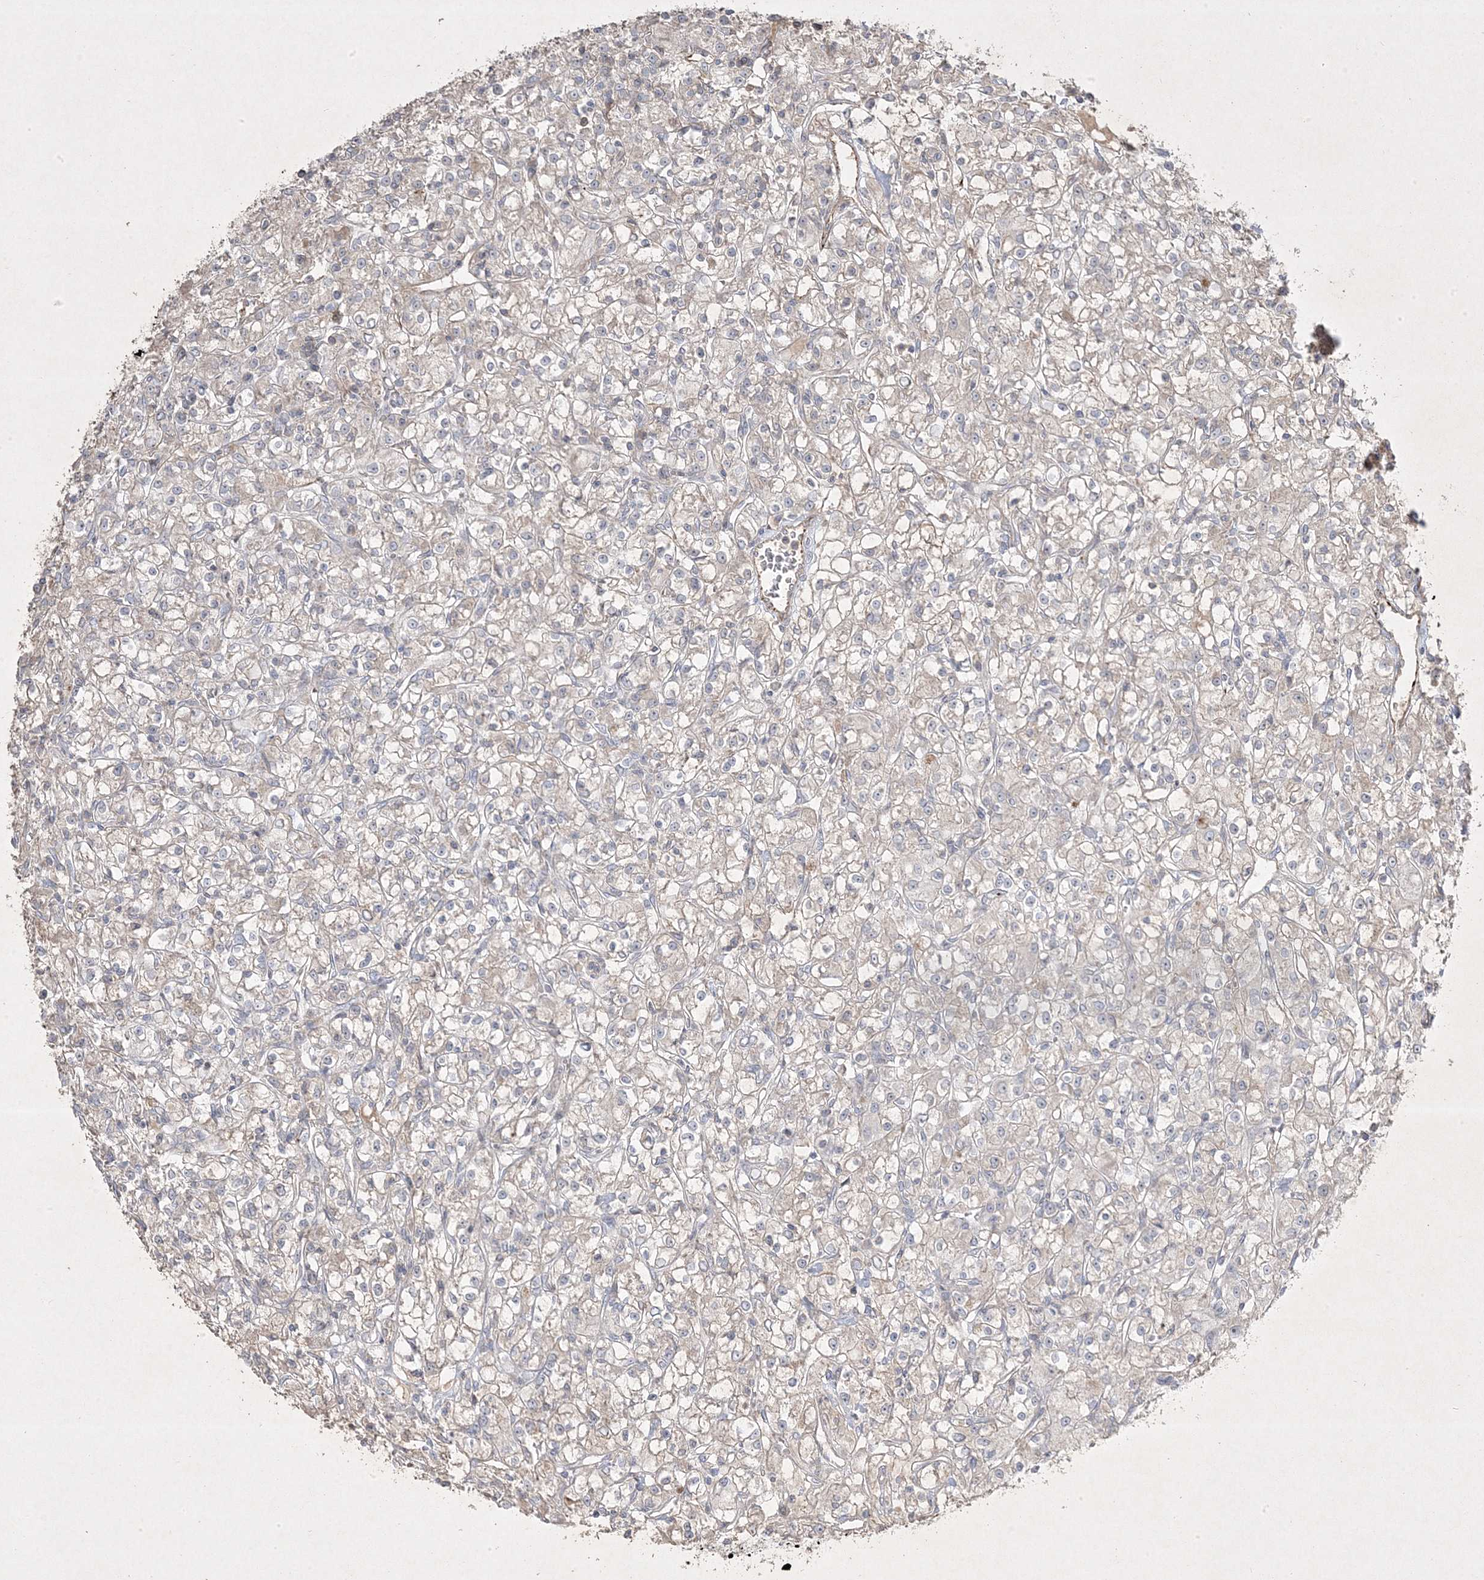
{"staining": {"intensity": "negative", "quantity": "none", "location": "none"}, "tissue": "renal cancer", "cell_type": "Tumor cells", "image_type": "cancer", "snomed": [{"axis": "morphology", "description": "Adenocarcinoma, NOS"}, {"axis": "topography", "description": "Kidney"}], "caption": "This is an immunohistochemistry photomicrograph of renal adenocarcinoma. There is no positivity in tumor cells.", "gene": "RGL4", "patient": {"sex": "female", "age": 59}}